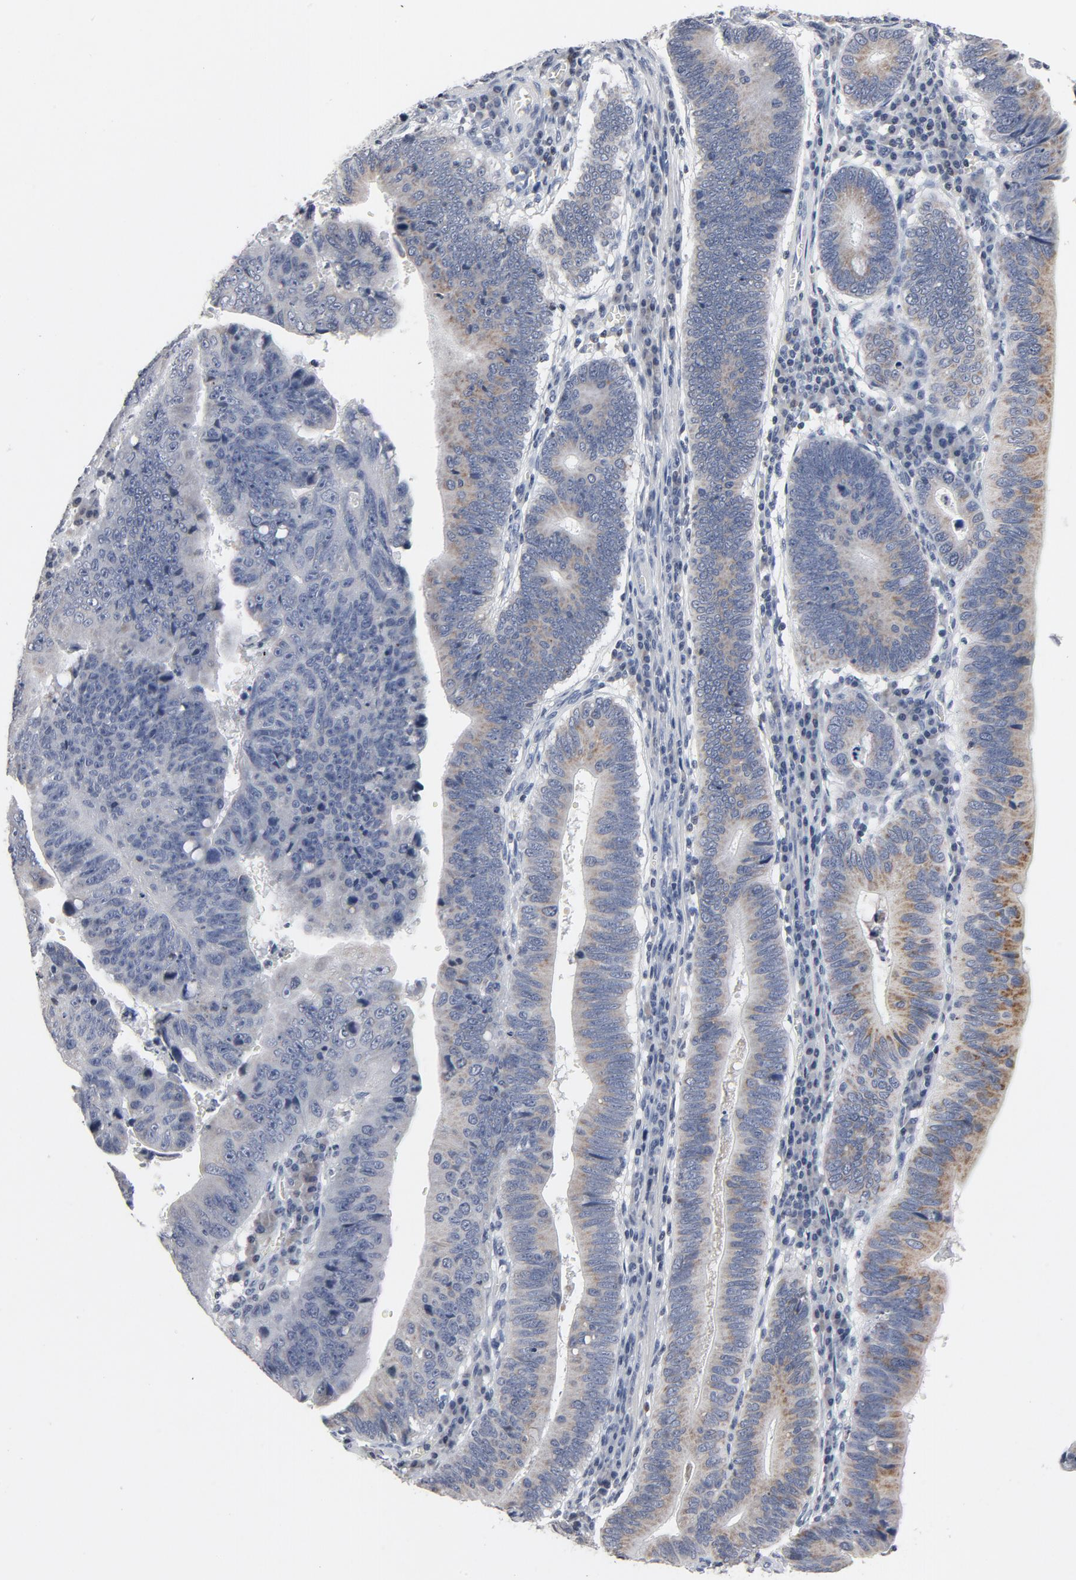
{"staining": {"intensity": "weak", "quantity": "25%-75%", "location": "cytoplasmic/membranous"}, "tissue": "stomach cancer", "cell_type": "Tumor cells", "image_type": "cancer", "snomed": [{"axis": "morphology", "description": "Adenocarcinoma, NOS"}, {"axis": "topography", "description": "Stomach"}], "caption": "Immunohistochemical staining of adenocarcinoma (stomach) exhibits weak cytoplasmic/membranous protein positivity in approximately 25%-75% of tumor cells.", "gene": "TCL1A", "patient": {"sex": "male", "age": 59}}